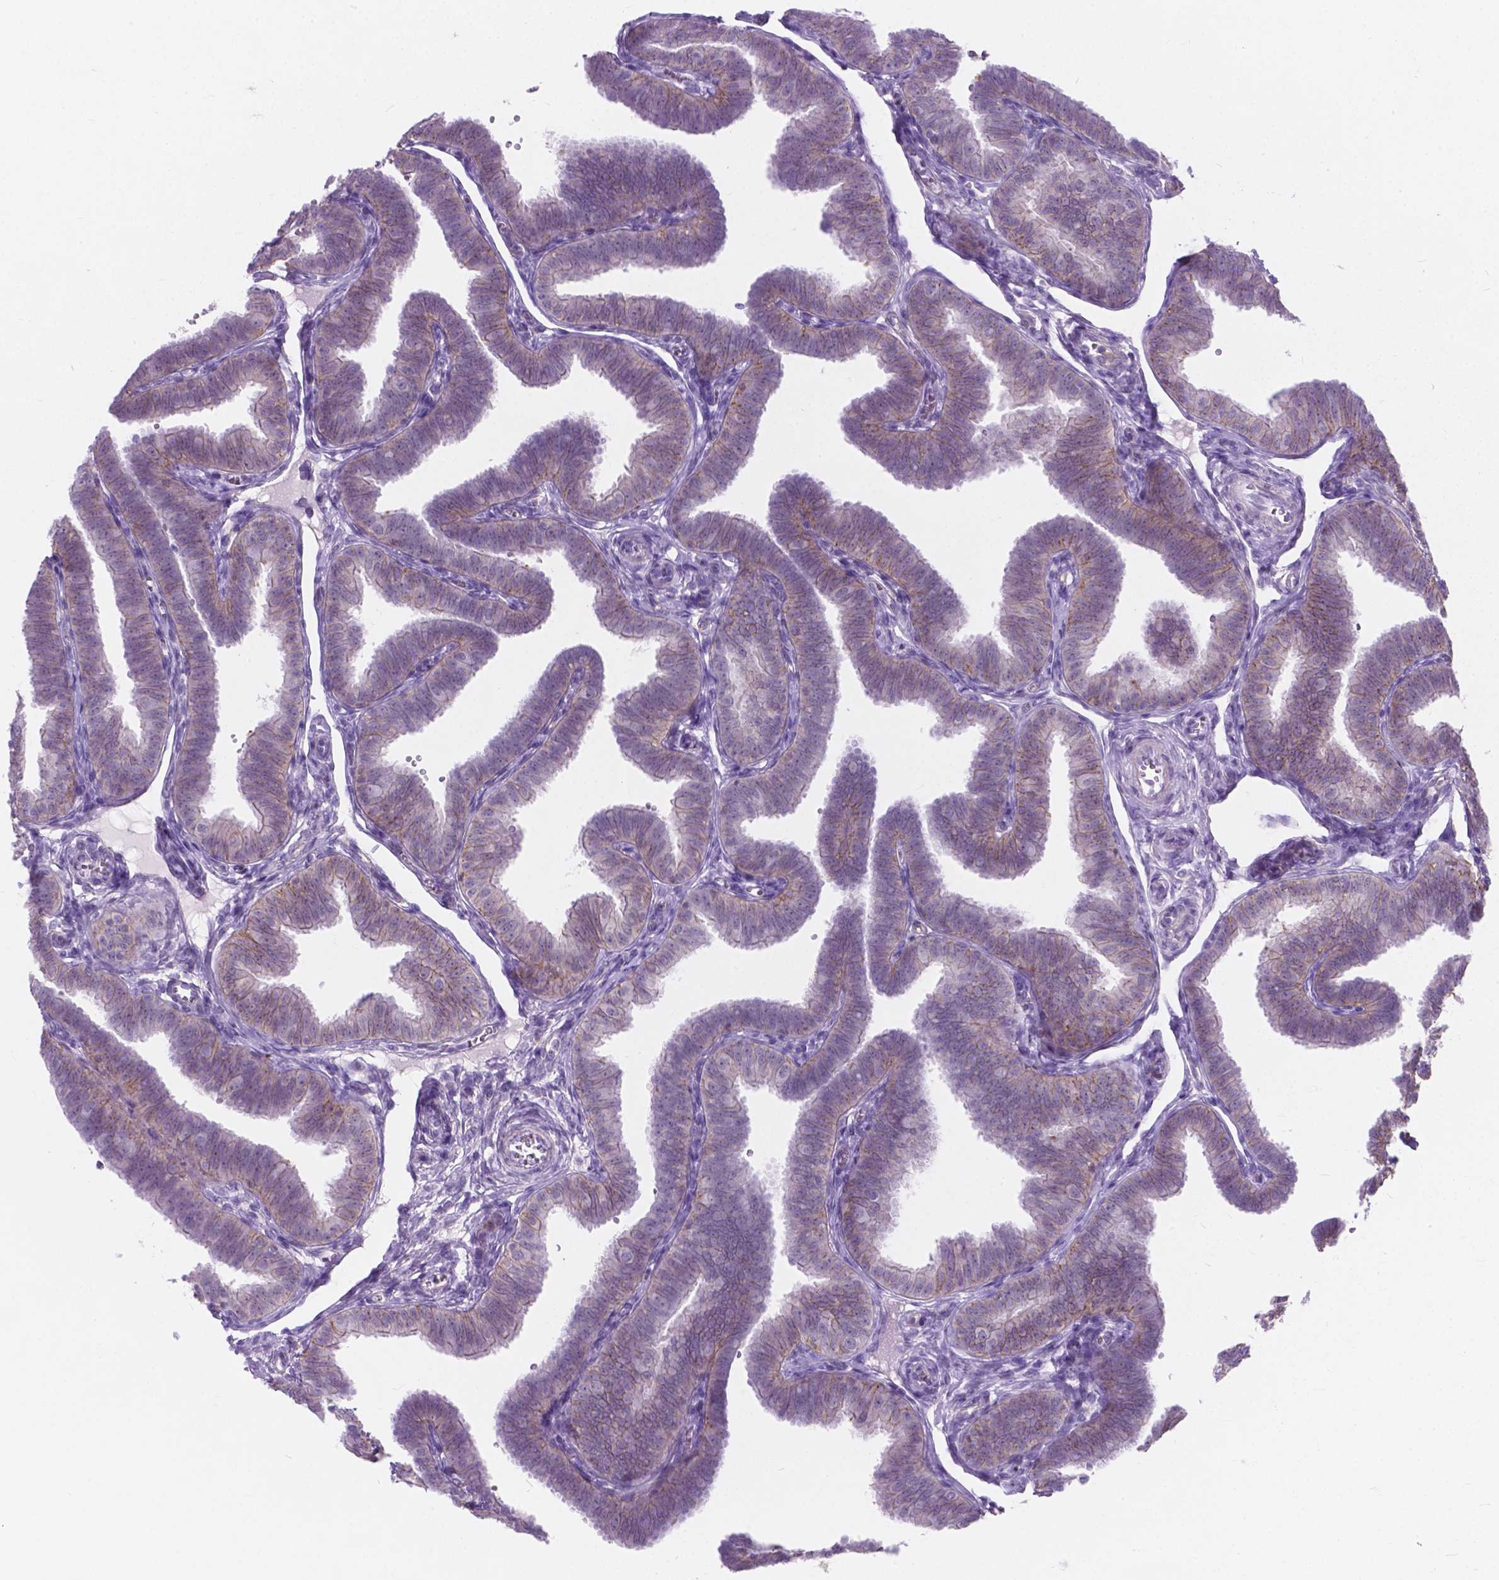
{"staining": {"intensity": "weak", "quantity": "25%-75%", "location": "cytoplasmic/membranous"}, "tissue": "fallopian tube", "cell_type": "Glandular cells", "image_type": "normal", "snomed": [{"axis": "morphology", "description": "Normal tissue, NOS"}, {"axis": "topography", "description": "Fallopian tube"}], "caption": "This image shows benign fallopian tube stained with immunohistochemistry (IHC) to label a protein in brown. The cytoplasmic/membranous of glandular cells show weak positivity for the protein. Nuclei are counter-stained blue.", "gene": "KIAA0040", "patient": {"sex": "female", "age": 25}}